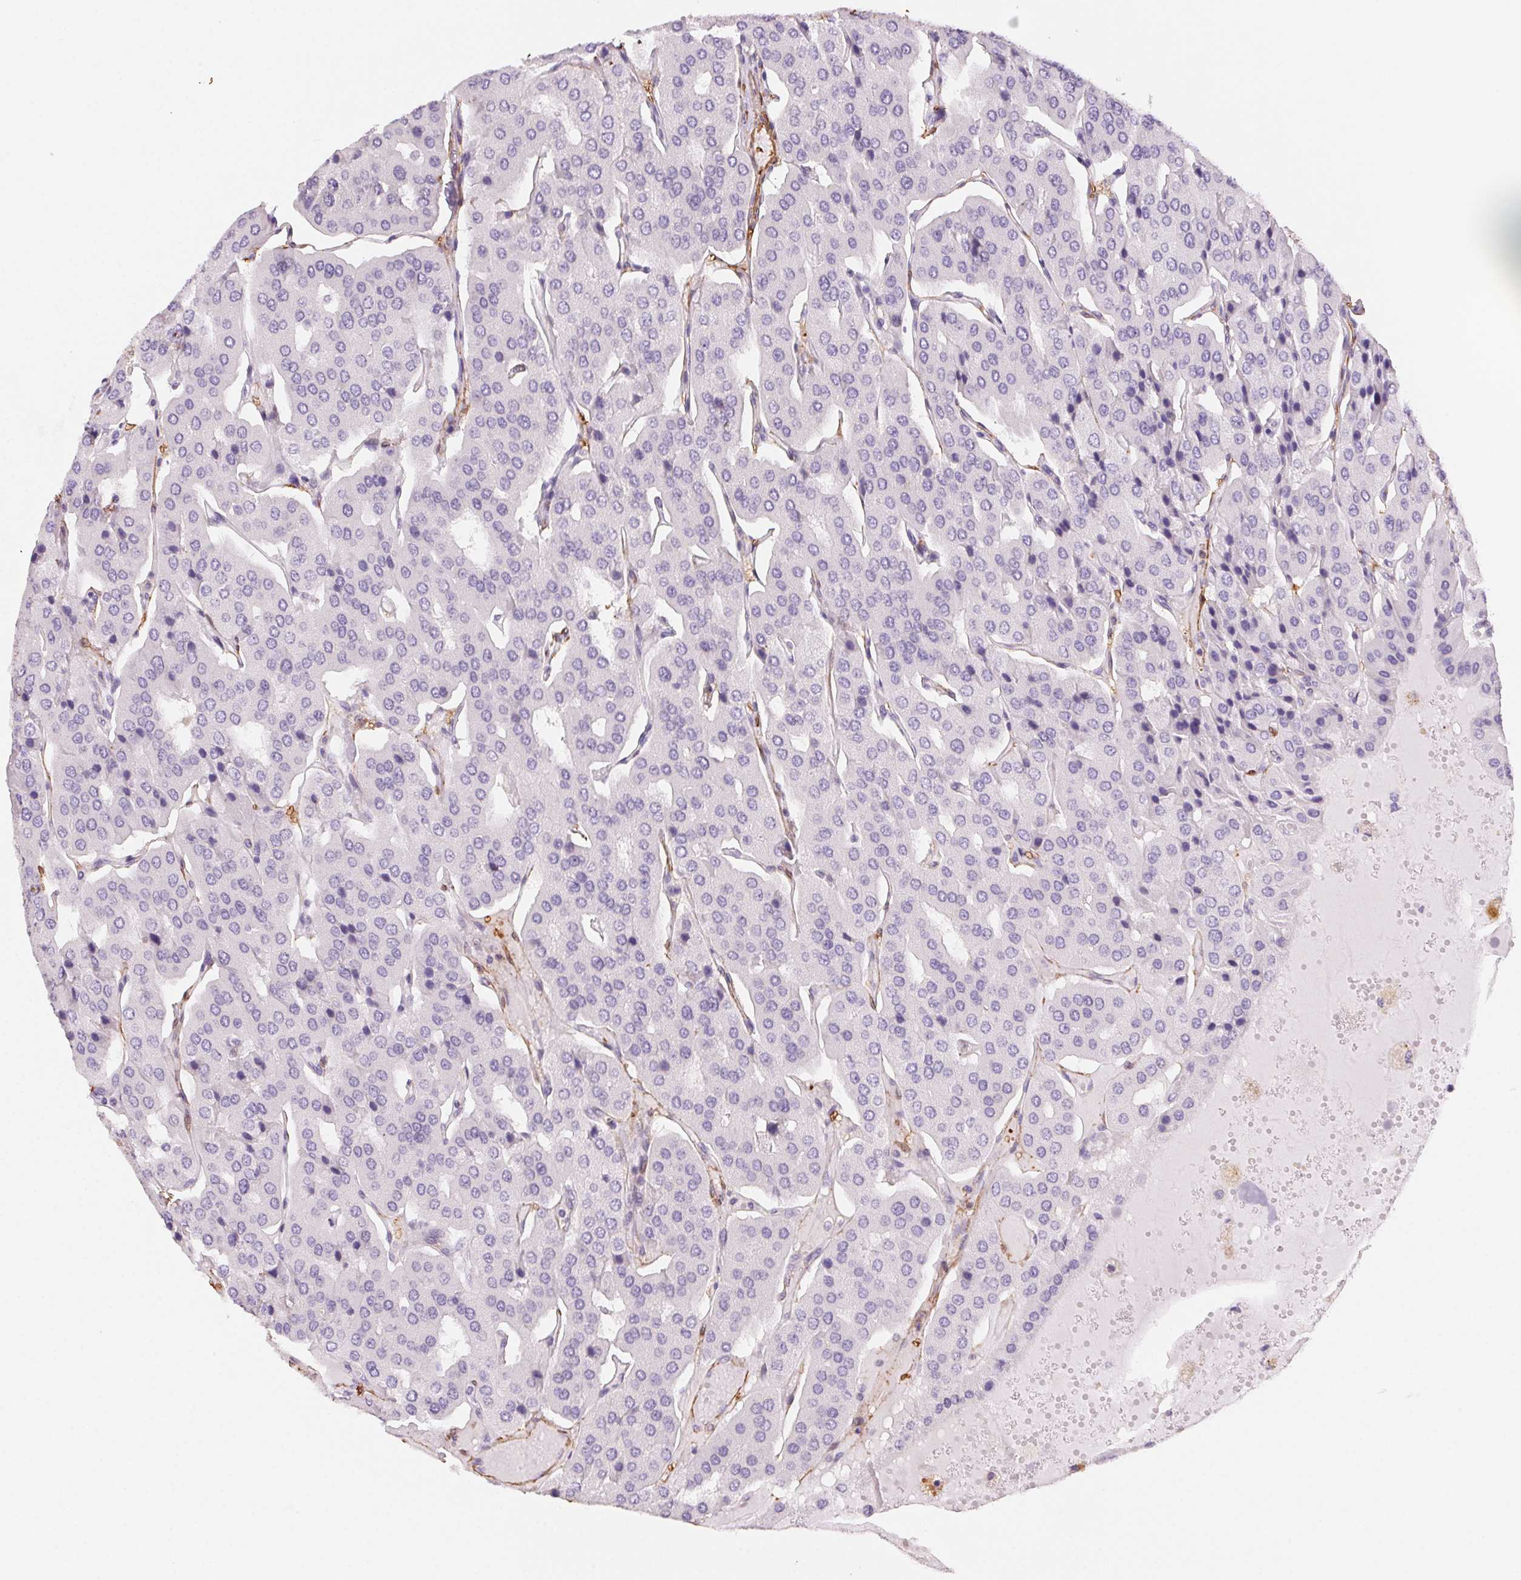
{"staining": {"intensity": "negative", "quantity": "none", "location": "none"}, "tissue": "parathyroid gland", "cell_type": "Glandular cells", "image_type": "normal", "snomed": [{"axis": "morphology", "description": "Normal tissue, NOS"}, {"axis": "morphology", "description": "Adenoma, NOS"}, {"axis": "topography", "description": "Parathyroid gland"}], "caption": "This photomicrograph is of normal parathyroid gland stained with immunohistochemistry to label a protein in brown with the nuclei are counter-stained blue. There is no staining in glandular cells.", "gene": "GPX8", "patient": {"sex": "female", "age": 86}}